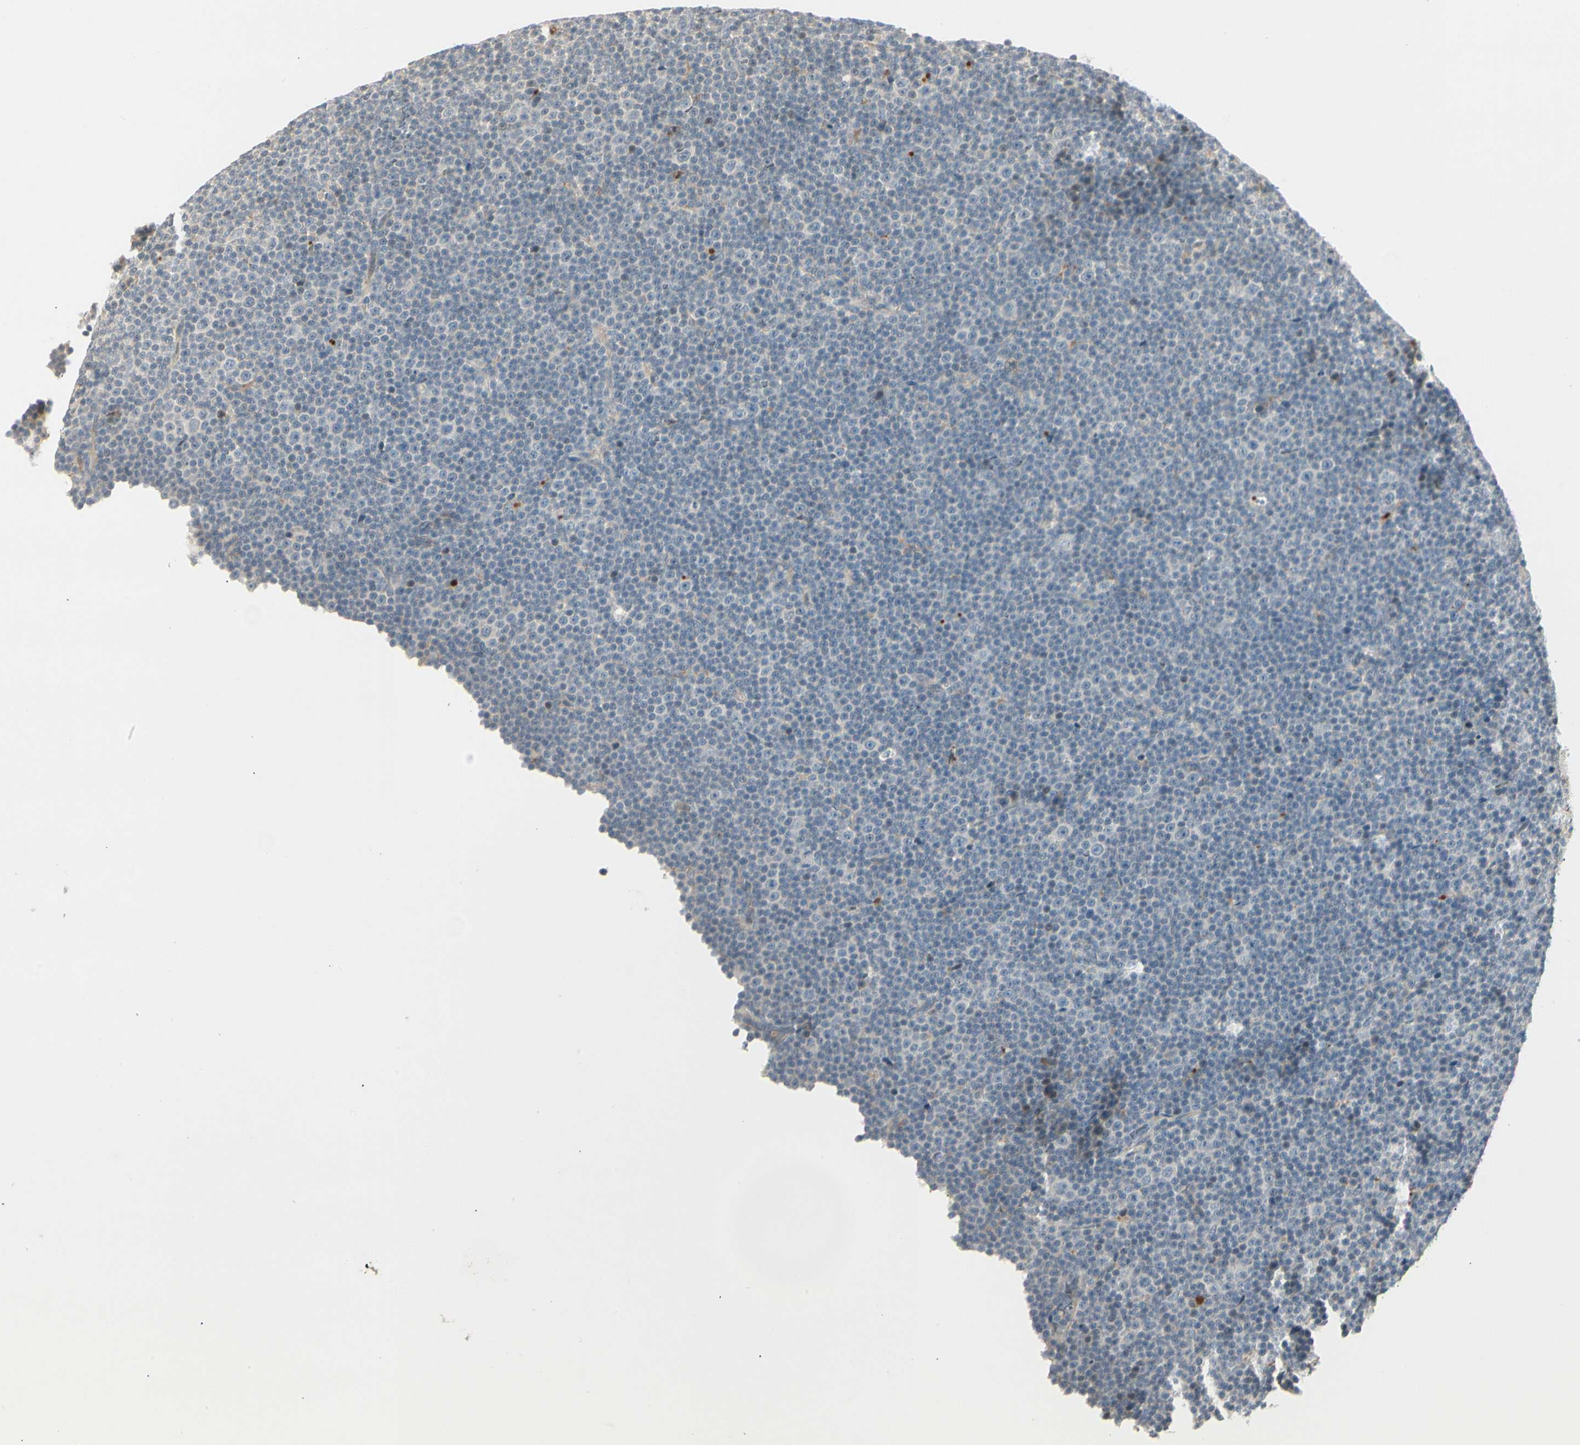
{"staining": {"intensity": "negative", "quantity": "none", "location": "none"}, "tissue": "lymphoma", "cell_type": "Tumor cells", "image_type": "cancer", "snomed": [{"axis": "morphology", "description": "Malignant lymphoma, non-Hodgkin's type, Low grade"}, {"axis": "topography", "description": "Lymph node"}], "caption": "DAB immunohistochemical staining of malignant lymphoma, non-Hodgkin's type (low-grade) shows no significant expression in tumor cells. The staining is performed using DAB (3,3'-diaminobenzidine) brown chromogen with nuclei counter-stained in using hematoxylin.", "gene": "SKIL", "patient": {"sex": "female", "age": 67}}